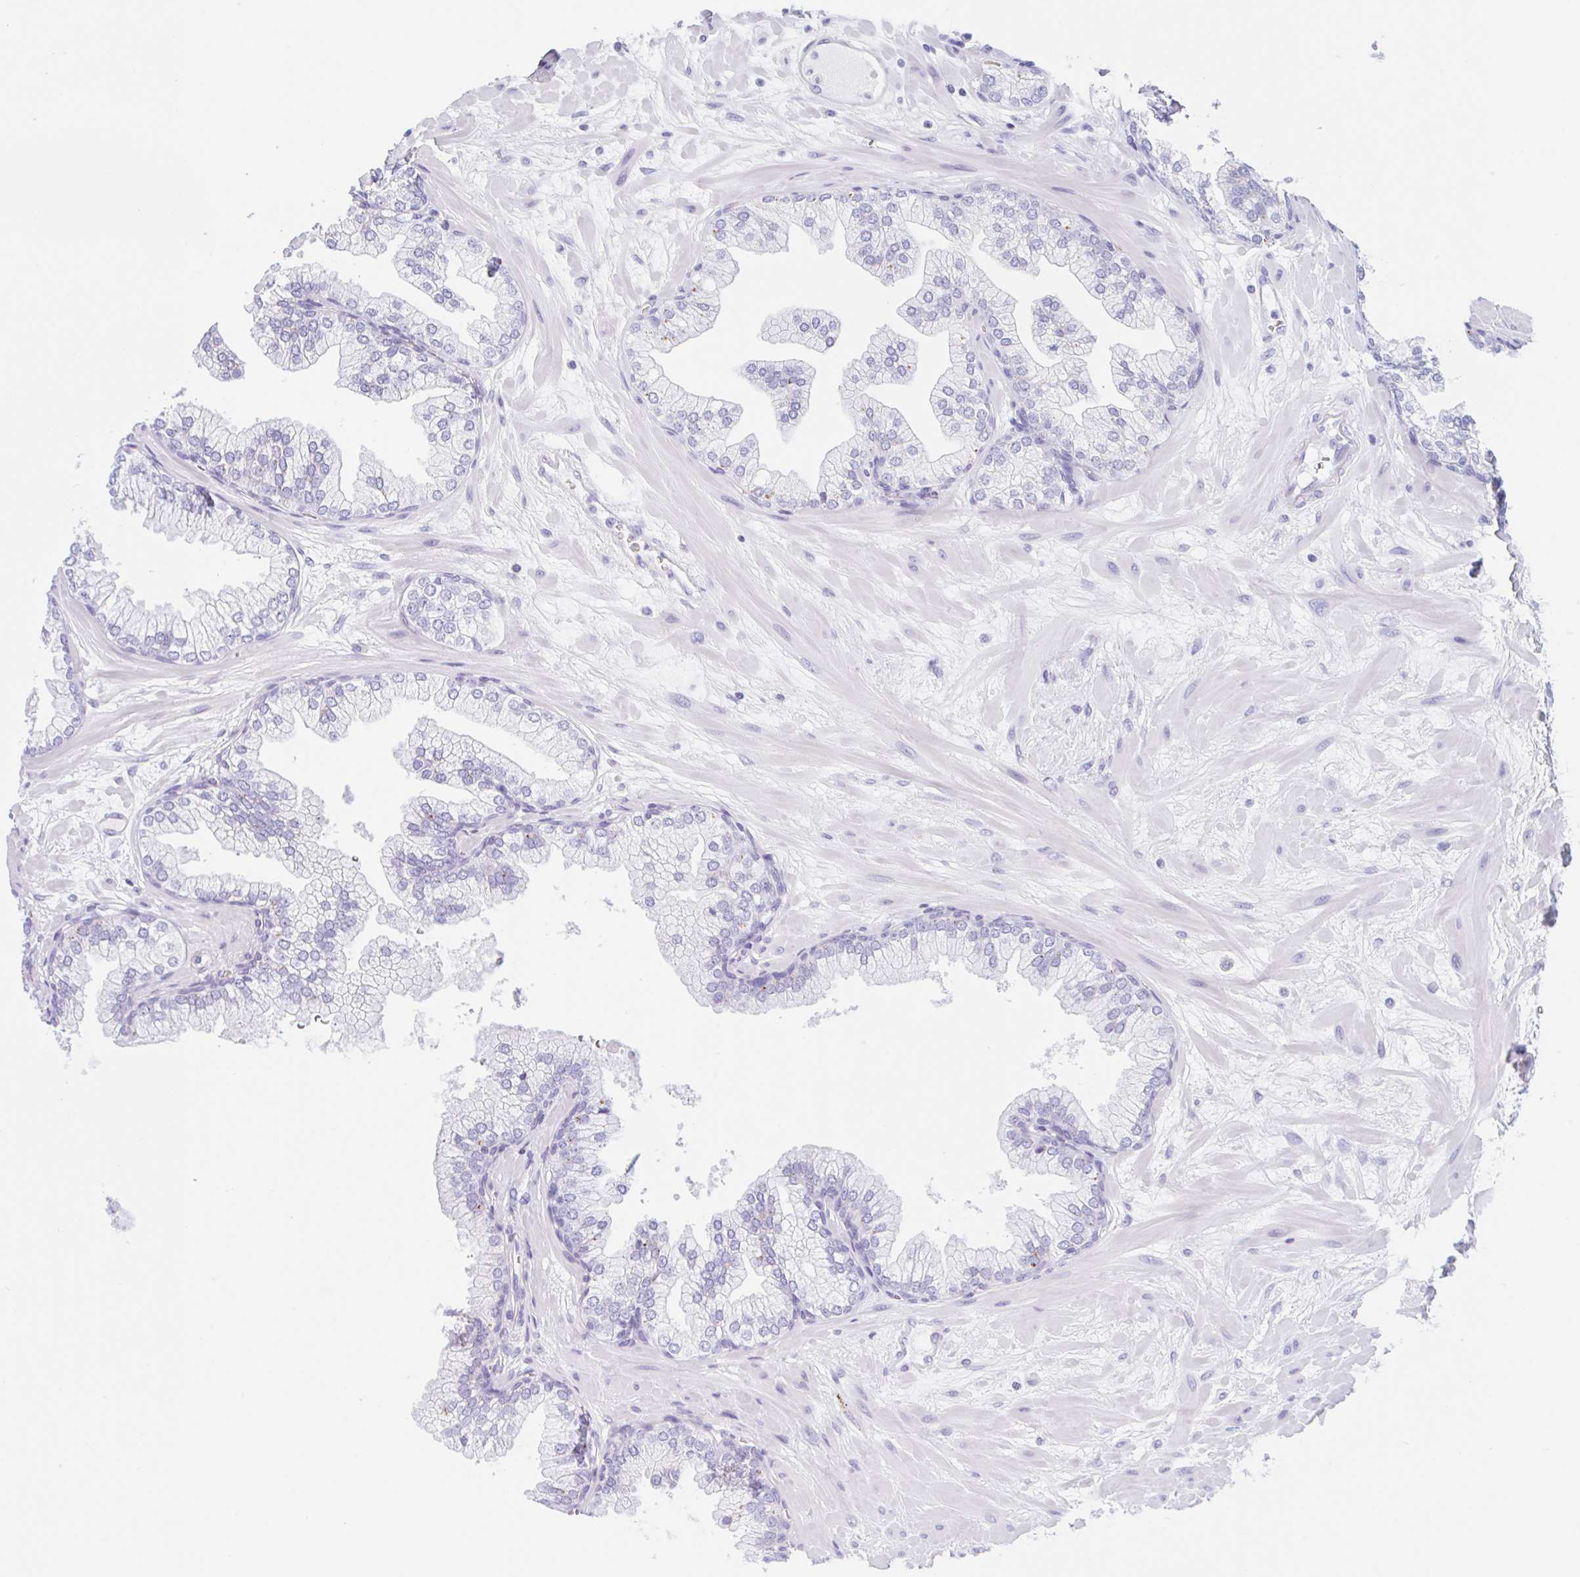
{"staining": {"intensity": "negative", "quantity": "none", "location": "none"}, "tissue": "prostate", "cell_type": "Glandular cells", "image_type": "normal", "snomed": [{"axis": "morphology", "description": "Normal tissue, NOS"}, {"axis": "topography", "description": "Prostate"}, {"axis": "topography", "description": "Peripheral nerve tissue"}], "caption": "High power microscopy micrograph of an IHC micrograph of unremarkable prostate, revealing no significant staining in glandular cells.", "gene": "ANKRD9", "patient": {"sex": "male", "age": 61}}